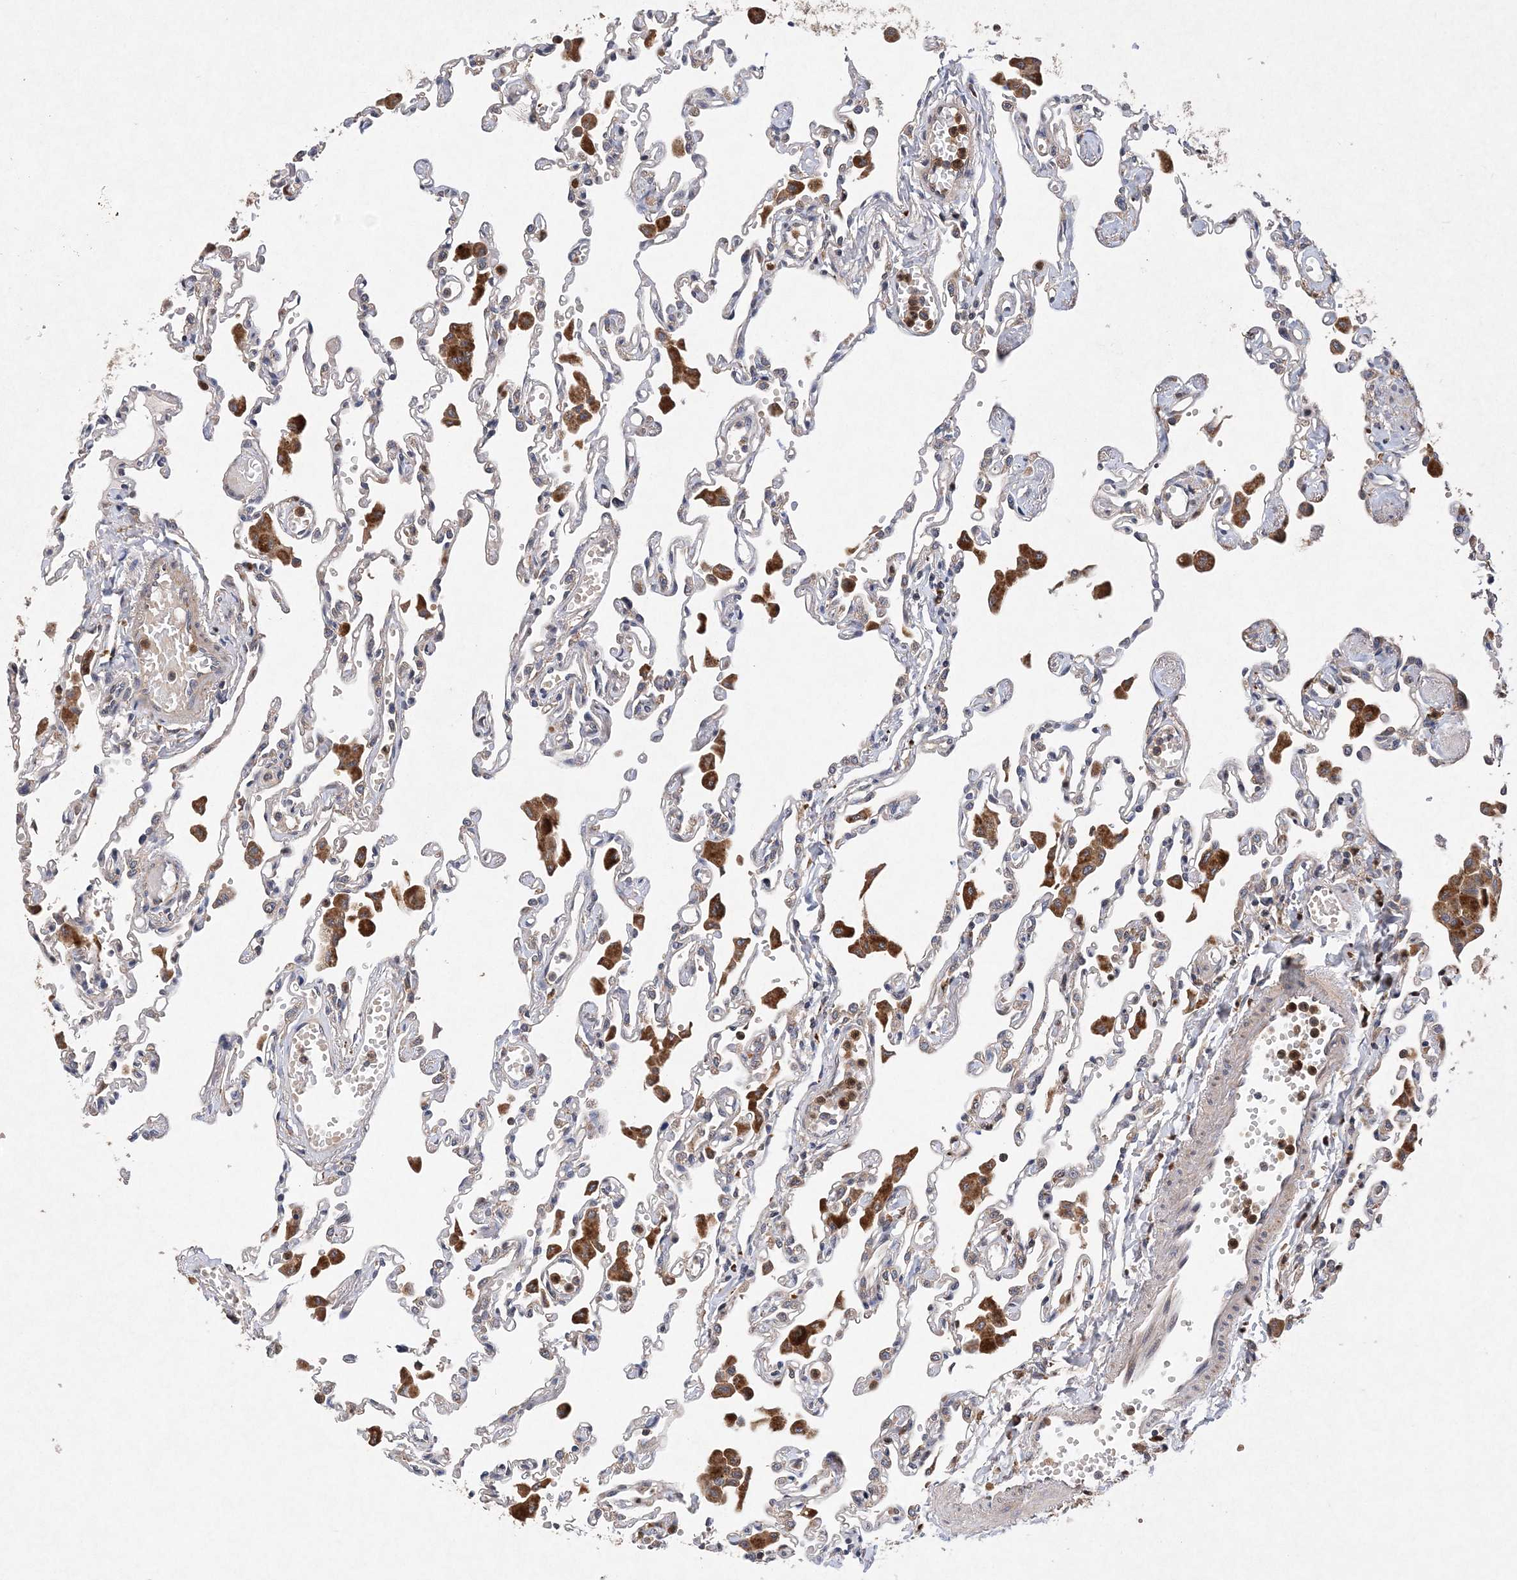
{"staining": {"intensity": "negative", "quantity": "none", "location": "none"}, "tissue": "lung", "cell_type": "Alveolar cells", "image_type": "normal", "snomed": [{"axis": "morphology", "description": "Normal tissue, NOS"}, {"axis": "topography", "description": "Bronchus"}, {"axis": "topography", "description": "Lung"}], "caption": "High power microscopy photomicrograph of an IHC image of benign lung, revealing no significant staining in alveolar cells. (Brightfield microscopy of DAB IHC at high magnification).", "gene": "PROSER1", "patient": {"sex": "female", "age": 49}}